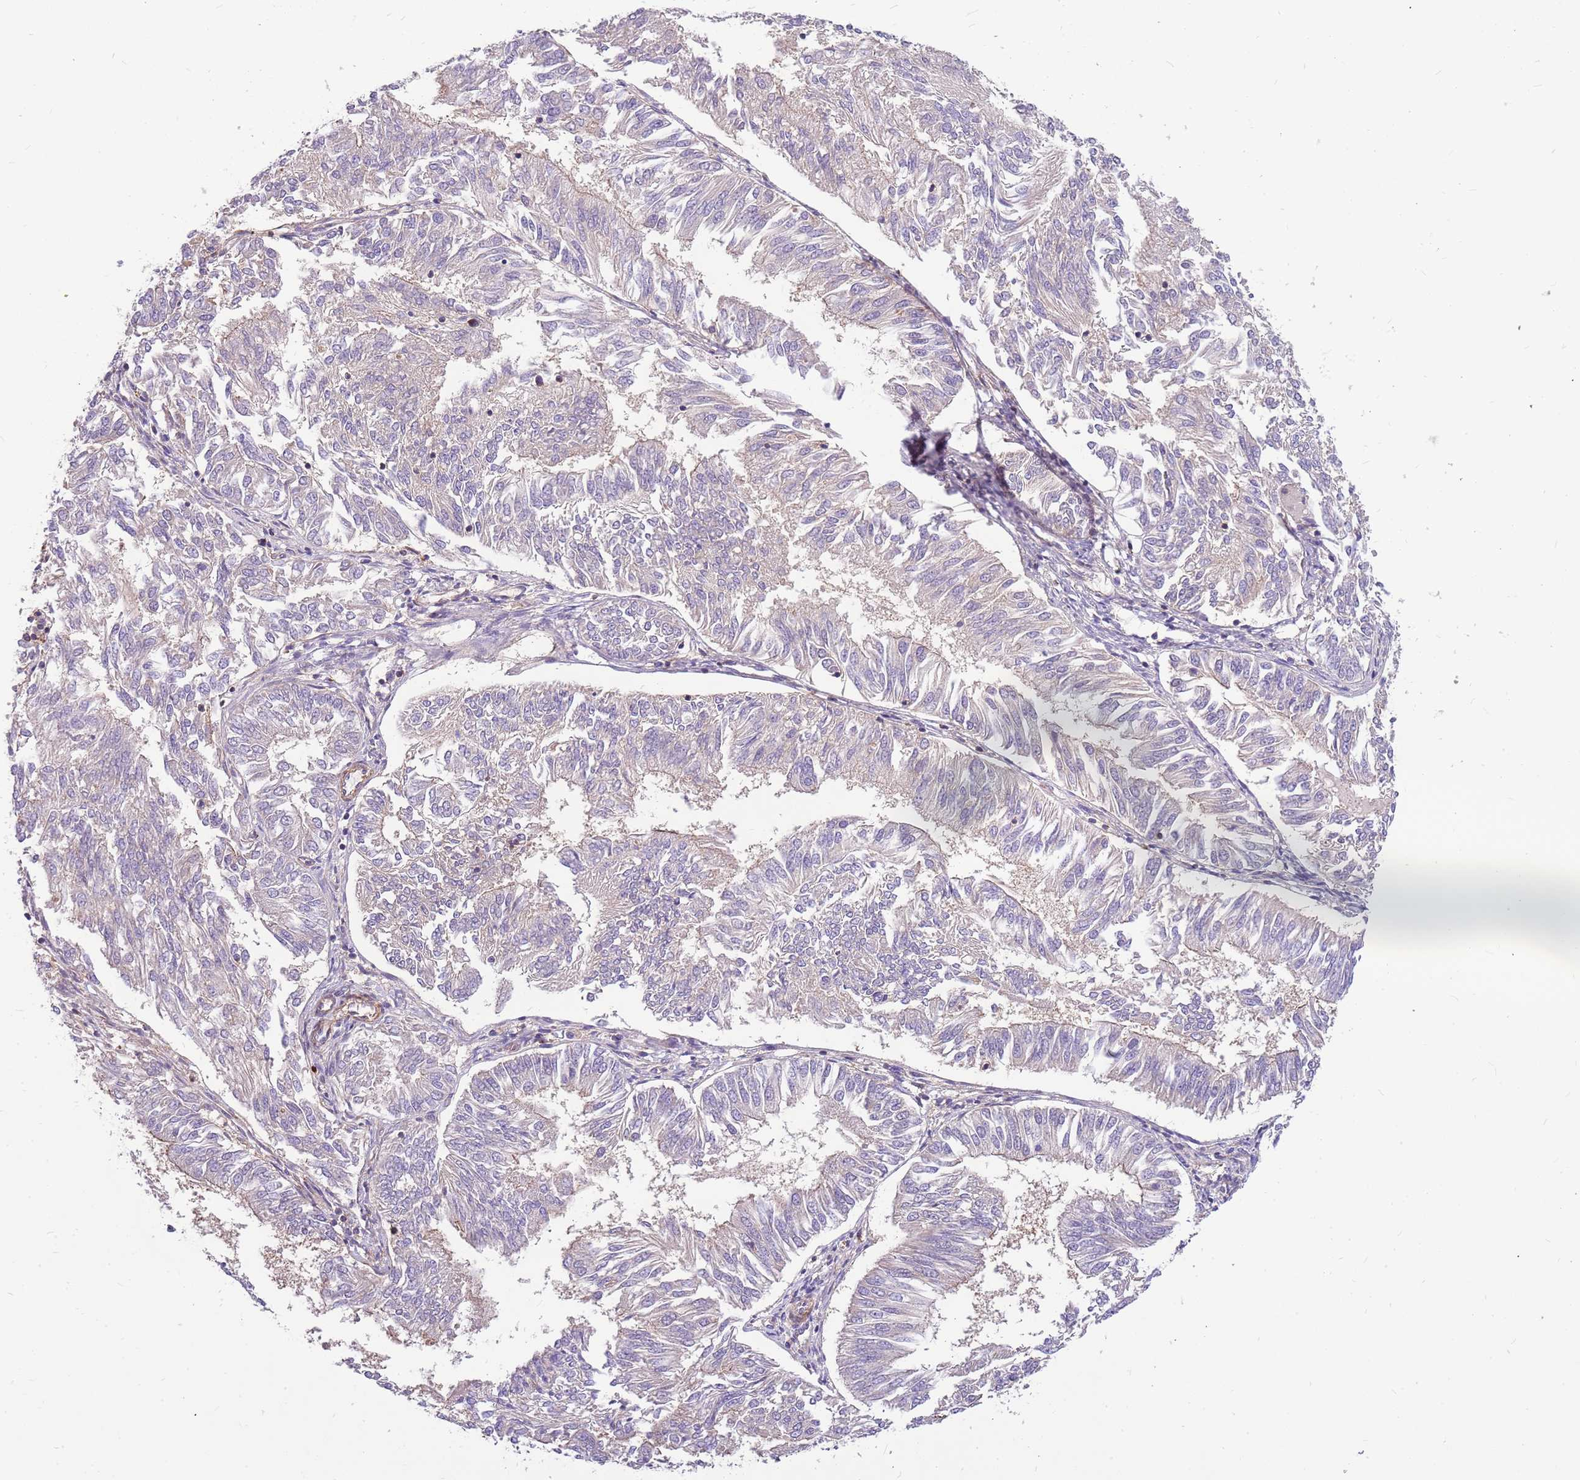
{"staining": {"intensity": "negative", "quantity": "none", "location": "none"}, "tissue": "endometrial cancer", "cell_type": "Tumor cells", "image_type": "cancer", "snomed": [{"axis": "morphology", "description": "Adenocarcinoma, NOS"}, {"axis": "topography", "description": "Endometrium"}], "caption": "There is no significant staining in tumor cells of endometrial adenocarcinoma.", "gene": "MVD", "patient": {"sex": "female", "age": 58}}